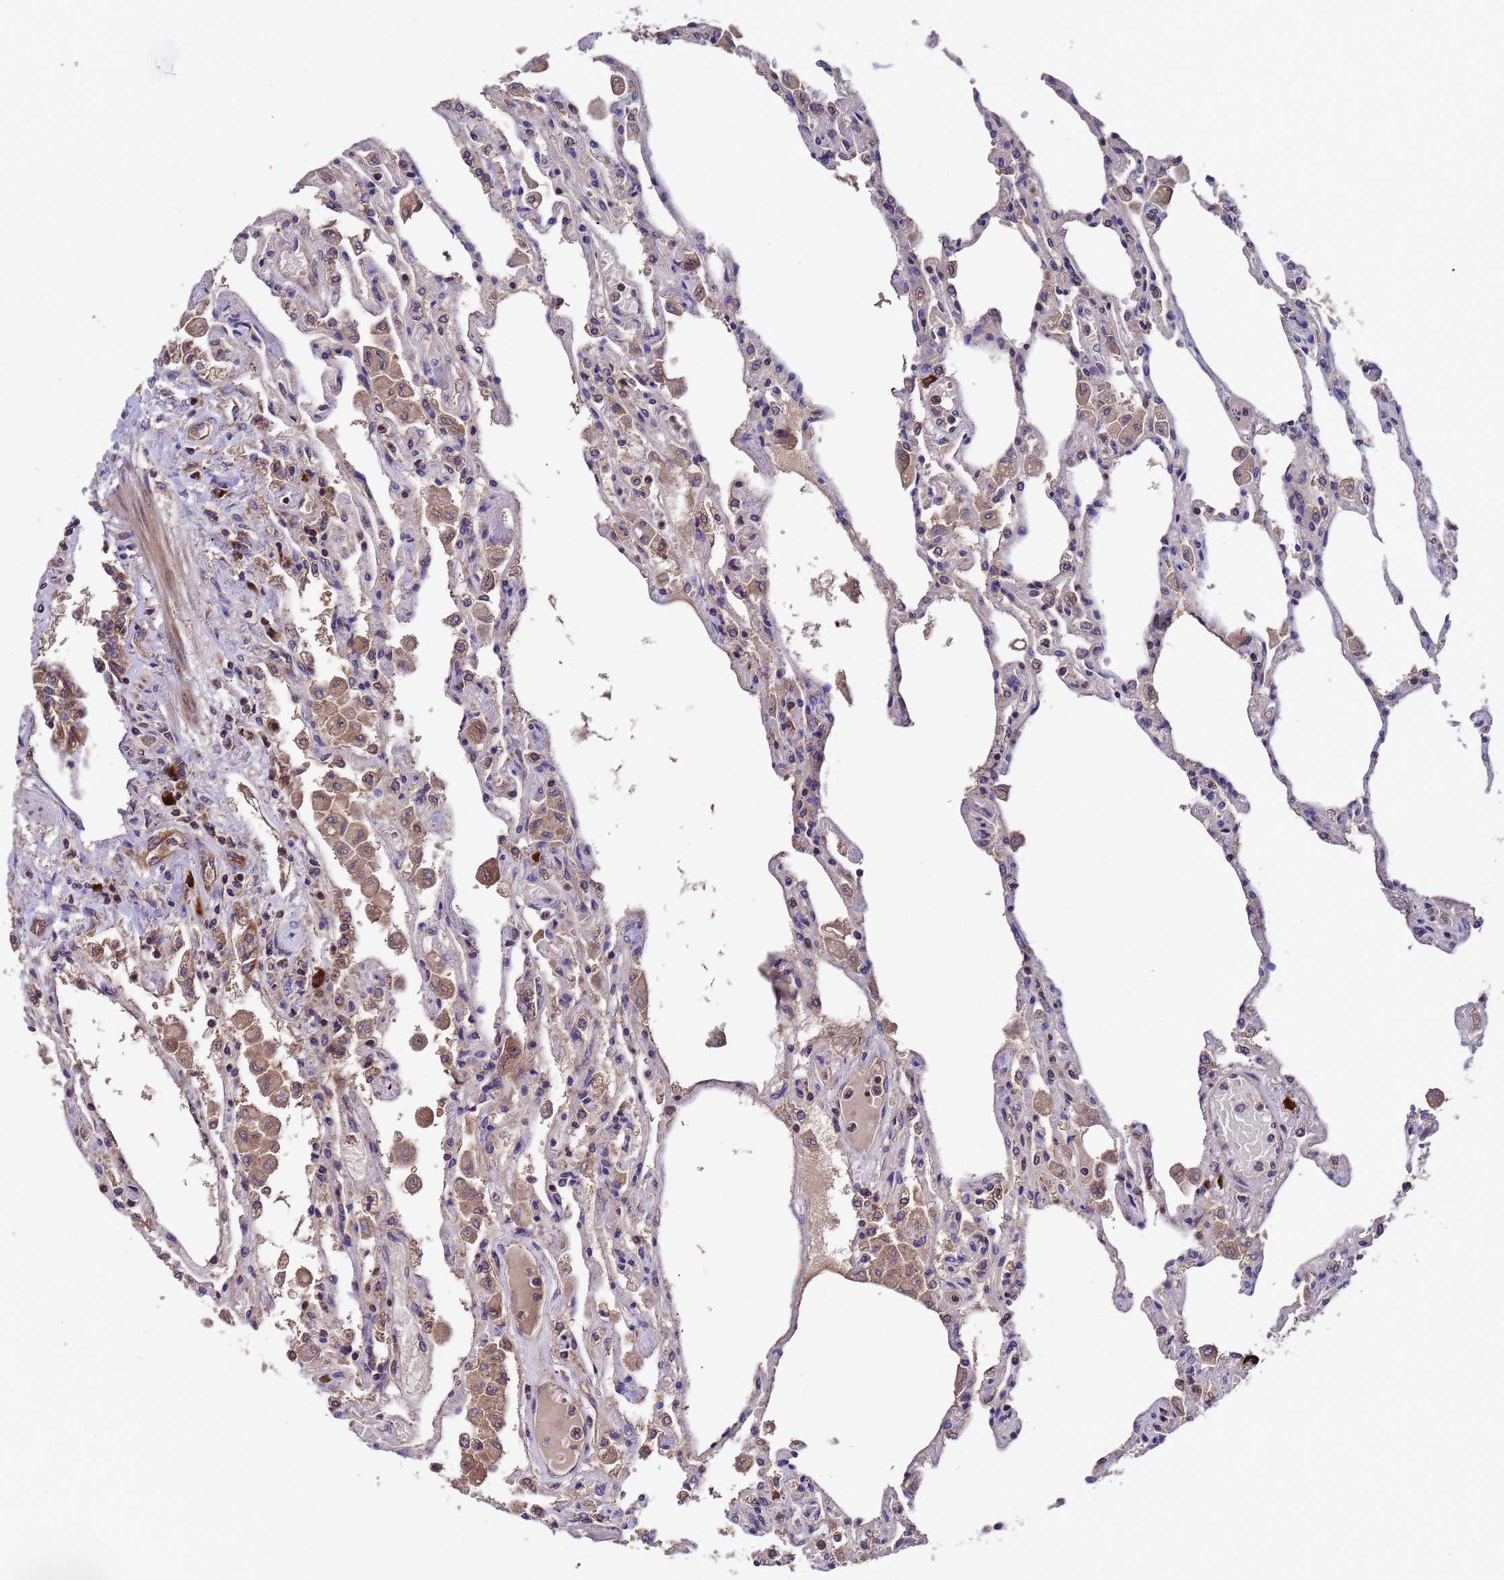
{"staining": {"intensity": "moderate", "quantity": "<25%", "location": "cytoplasmic/membranous"}, "tissue": "lung", "cell_type": "Alveolar cells", "image_type": "normal", "snomed": [{"axis": "morphology", "description": "Normal tissue, NOS"}, {"axis": "topography", "description": "Bronchus"}, {"axis": "topography", "description": "Lung"}], "caption": "High-magnification brightfield microscopy of unremarkable lung stained with DAB (3,3'-diaminobenzidine) (brown) and counterstained with hematoxylin (blue). alveolar cells exhibit moderate cytoplasmic/membranous positivity is present in about<25% of cells.", "gene": "TSR3", "patient": {"sex": "female", "age": 49}}